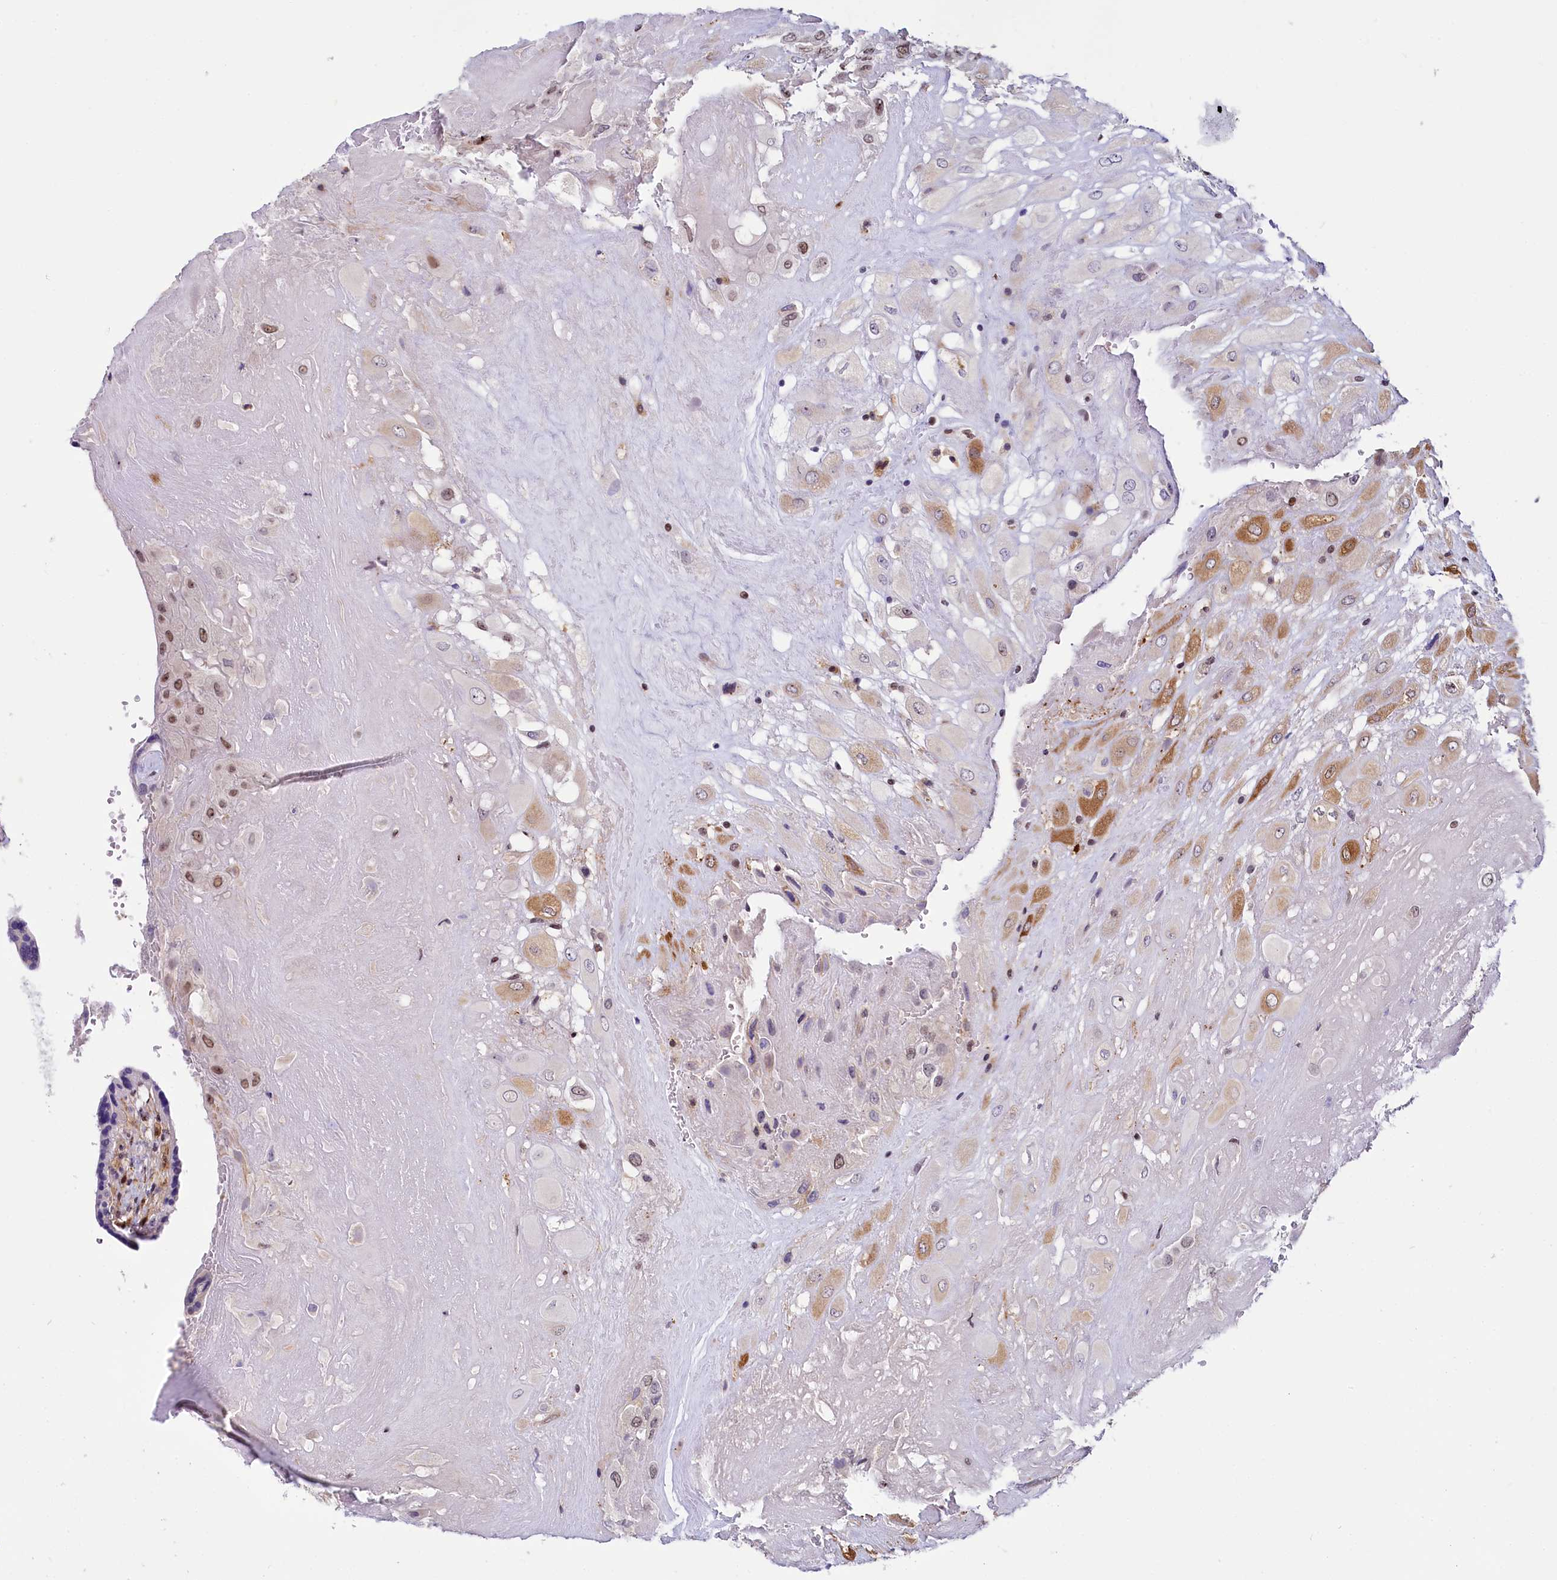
{"staining": {"intensity": "moderate", "quantity": "25%-75%", "location": "cytoplasmic/membranous,nuclear"}, "tissue": "placenta", "cell_type": "Decidual cells", "image_type": "normal", "snomed": [{"axis": "morphology", "description": "Normal tissue, NOS"}, {"axis": "topography", "description": "Placenta"}], "caption": "Protein expression analysis of benign human placenta reveals moderate cytoplasmic/membranous,nuclear expression in about 25%-75% of decidual cells. (DAB IHC with brightfield microscopy, high magnification).", "gene": "TCOF1", "patient": {"sex": "female", "age": 37}}